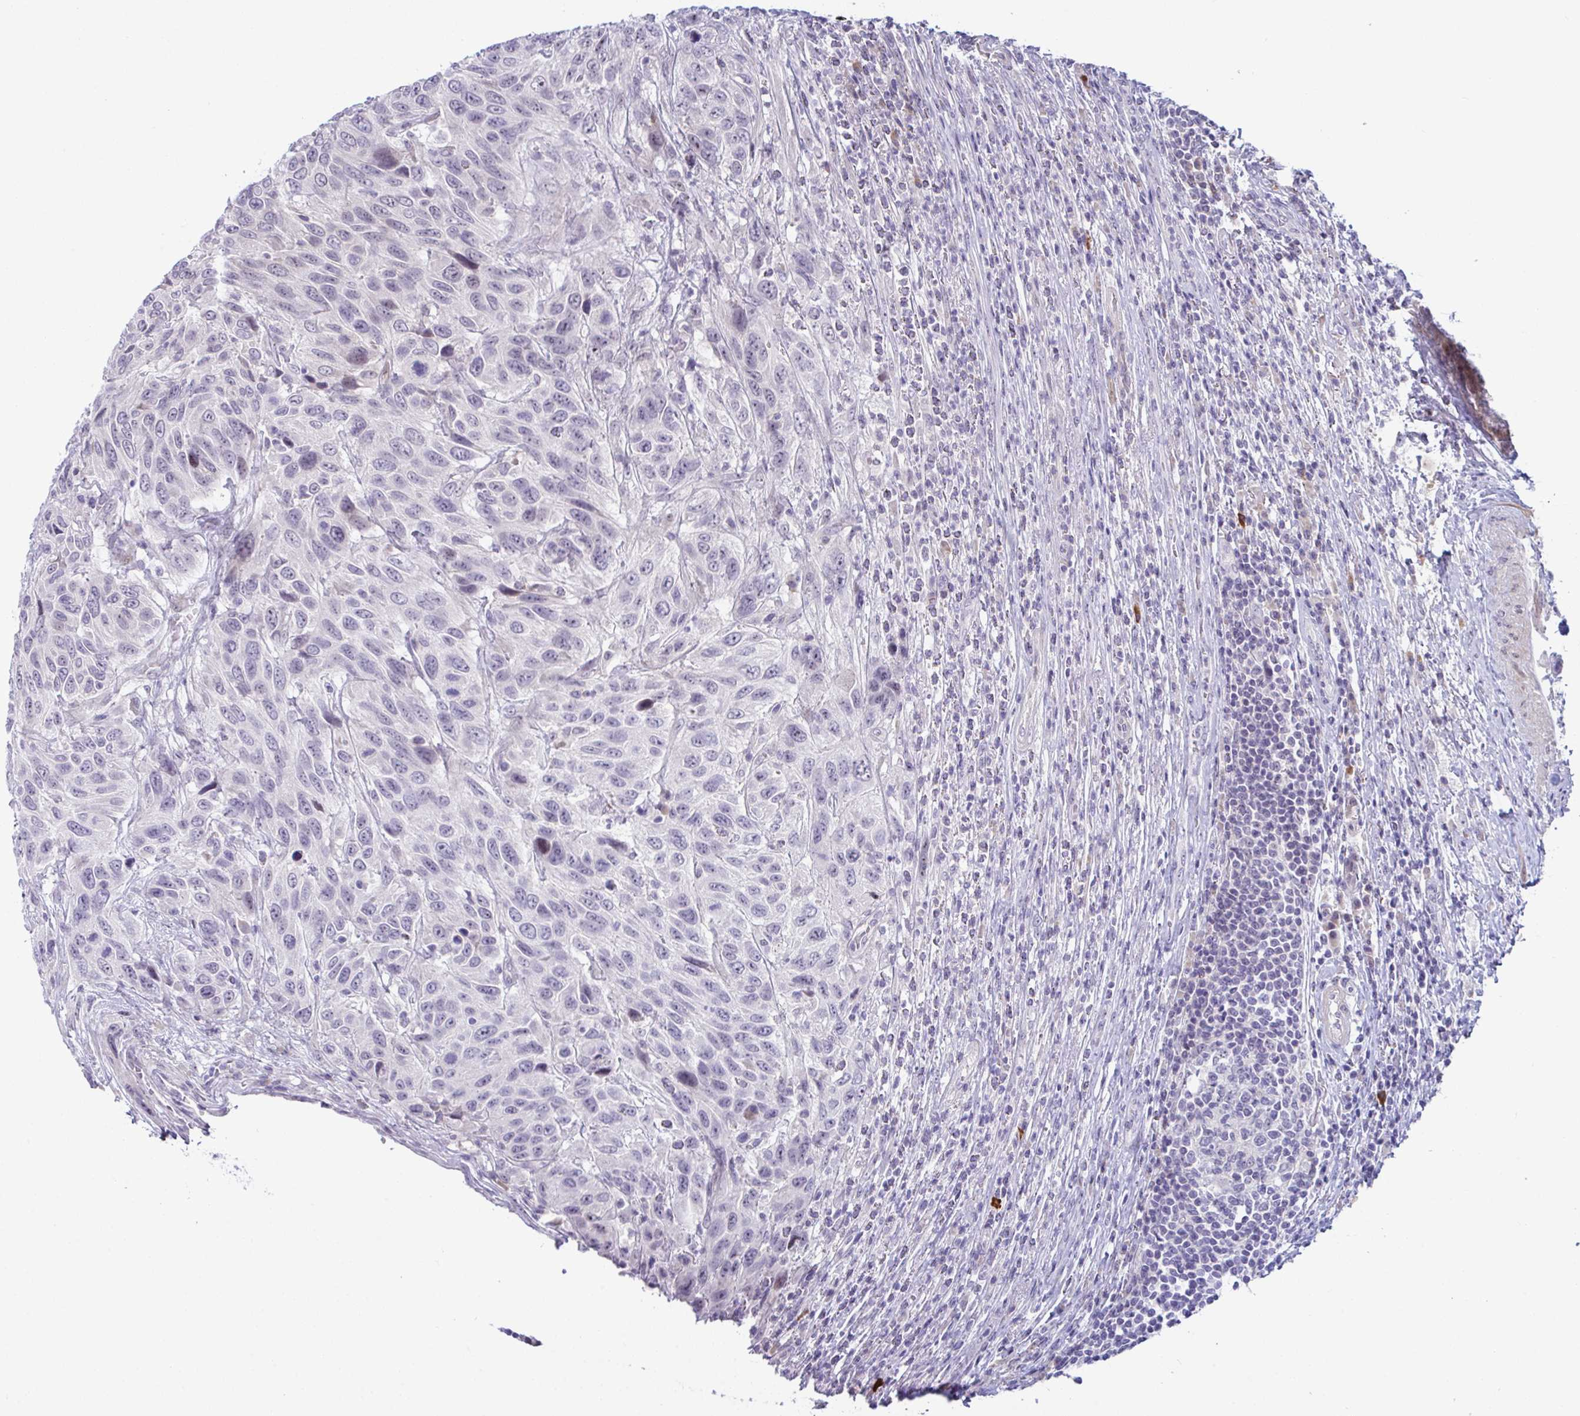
{"staining": {"intensity": "negative", "quantity": "none", "location": "none"}, "tissue": "urothelial cancer", "cell_type": "Tumor cells", "image_type": "cancer", "snomed": [{"axis": "morphology", "description": "Urothelial carcinoma, High grade"}, {"axis": "topography", "description": "Urinary bladder"}], "caption": "Urothelial carcinoma (high-grade) was stained to show a protein in brown. There is no significant staining in tumor cells. Nuclei are stained in blue.", "gene": "USP35", "patient": {"sex": "female", "age": 70}}